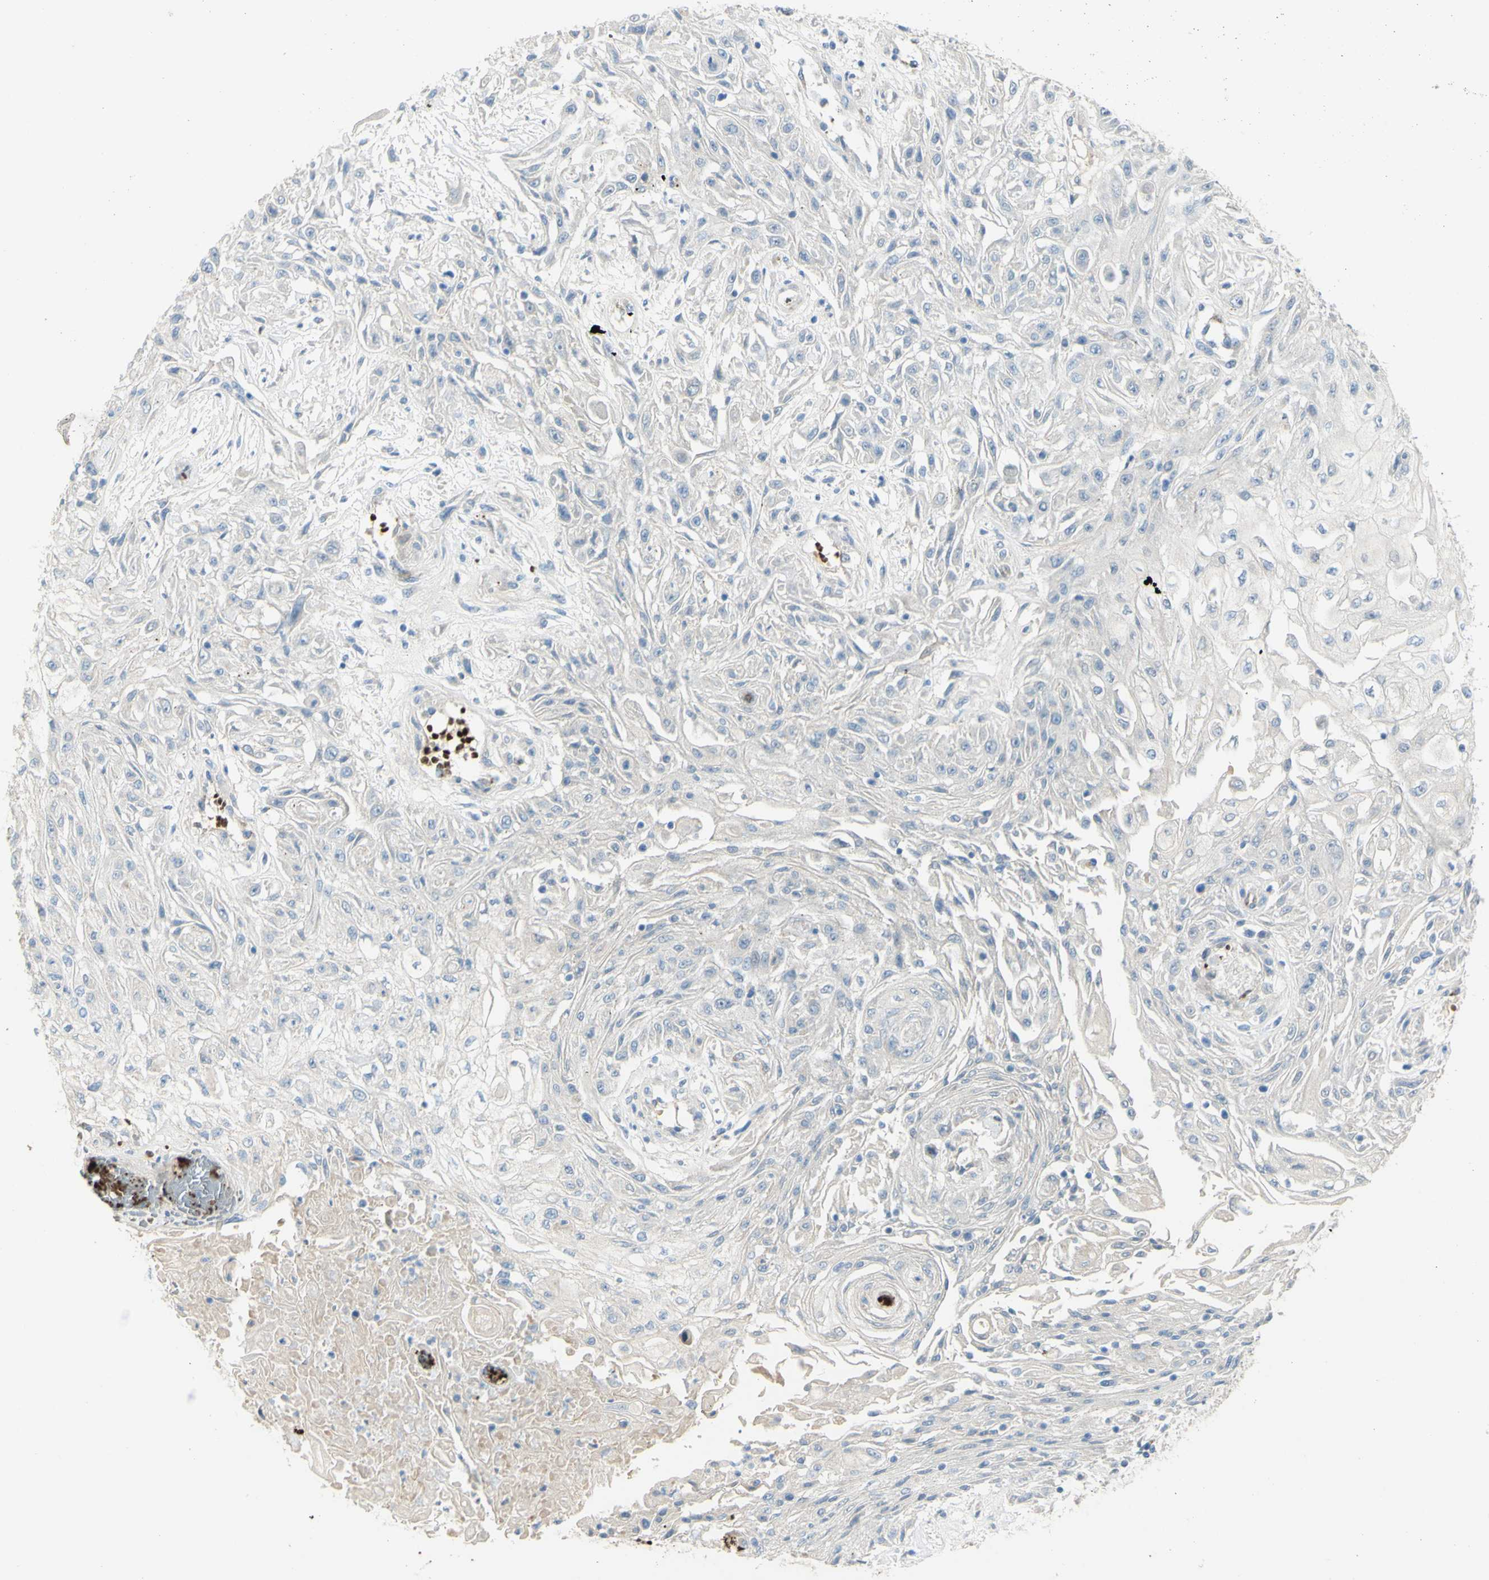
{"staining": {"intensity": "weak", "quantity": "<25%", "location": "cytoplasmic/membranous"}, "tissue": "skin cancer", "cell_type": "Tumor cells", "image_type": "cancer", "snomed": [{"axis": "morphology", "description": "Squamous cell carcinoma, NOS"}, {"axis": "topography", "description": "Skin"}], "caption": "Tumor cells show no significant expression in squamous cell carcinoma (skin).", "gene": "GAN", "patient": {"sex": "male", "age": 75}}